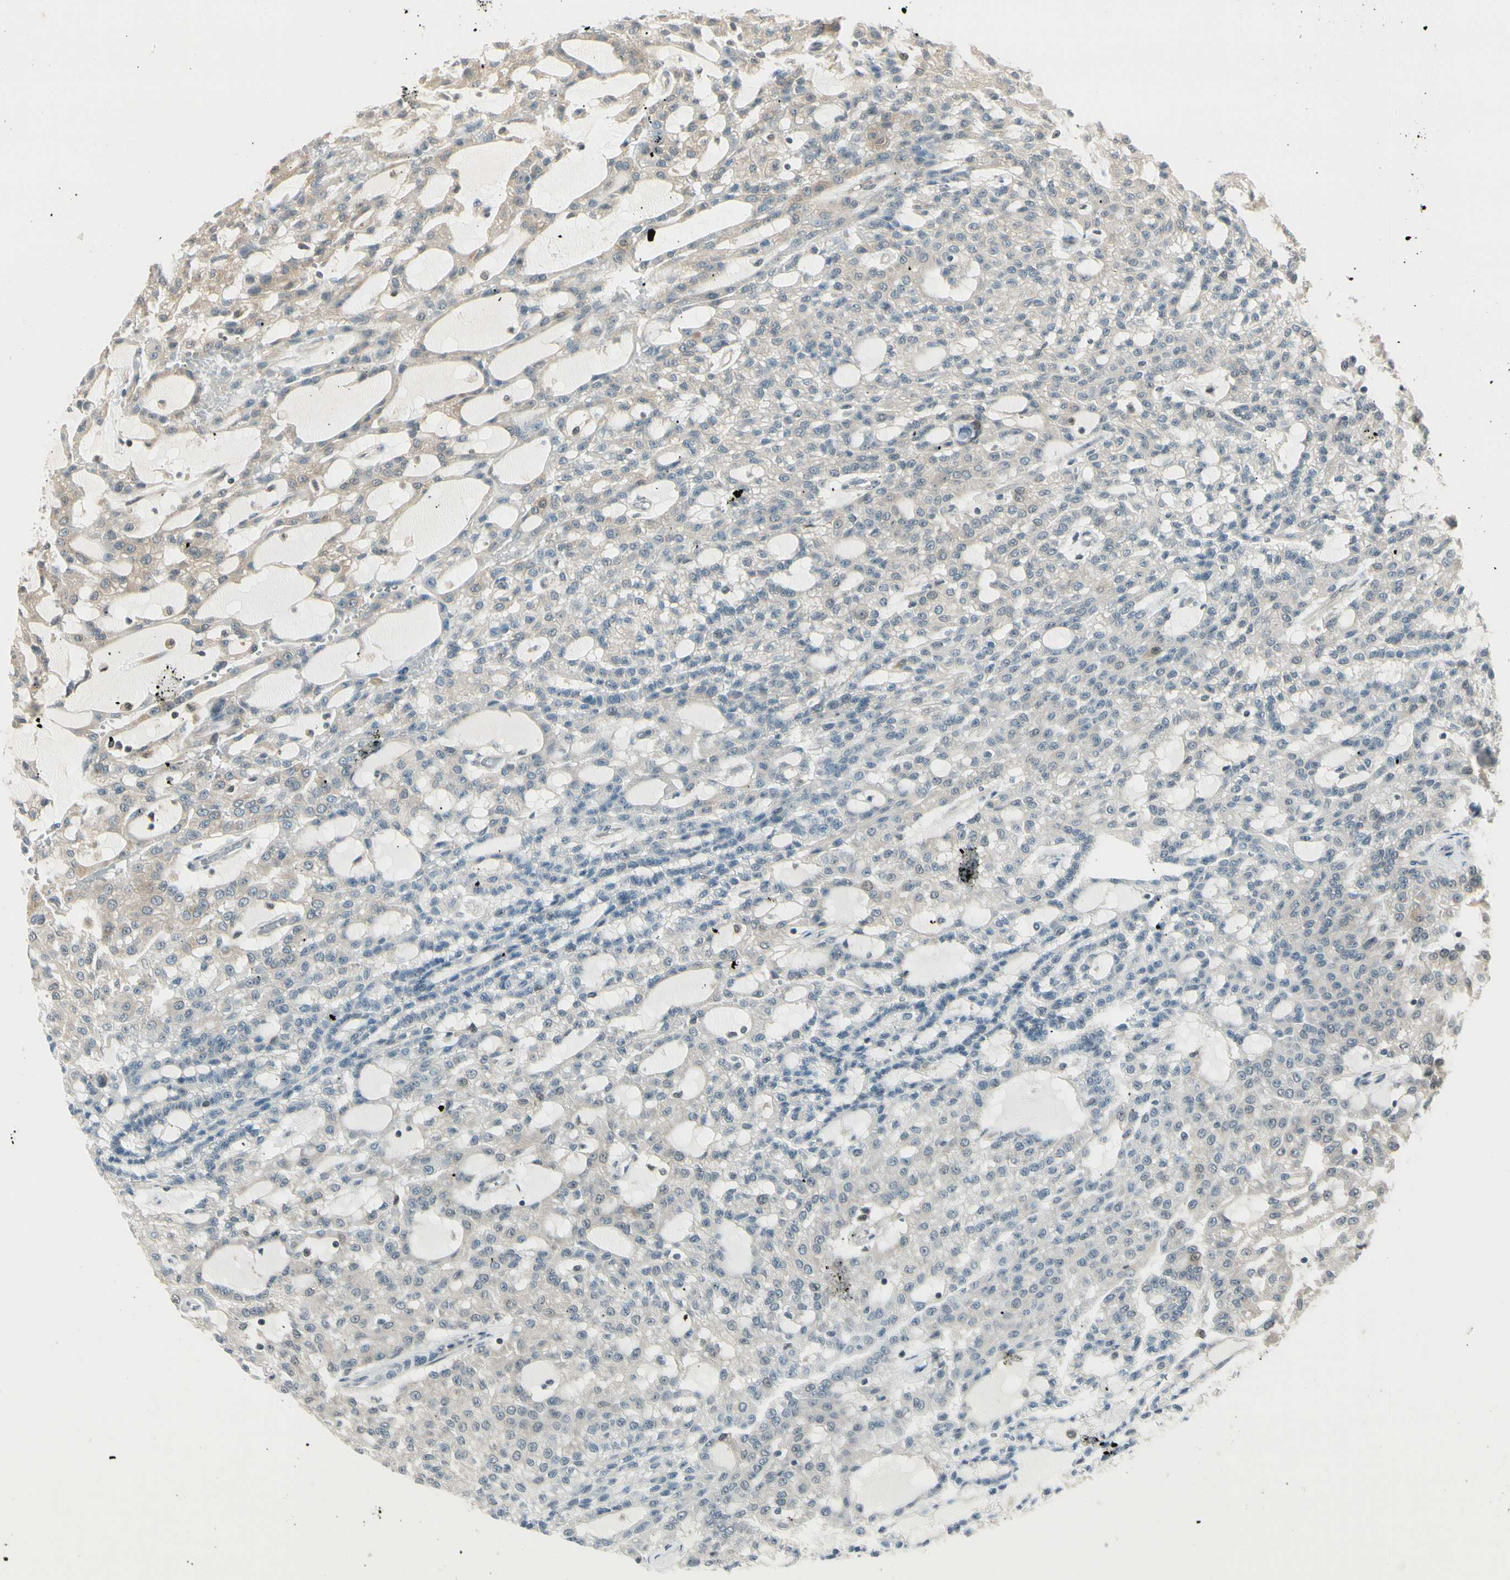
{"staining": {"intensity": "negative", "quantity": "none", "location": "none"}, "tissue": "renal cancer", "cell_type": "Tumor cells", "image_type": "cancer", "snomed": [{"axis": "morphology", "description": "Adenocarcinoma, NOS"}, {"axis": "topography", "description": "Kidney"}], "caption": "Immunohistochemistry of renal adenocarcinoma shows no expression in tumor cells. (Immunohistochemistry, brightfield microscopy, high magnification).", "gene": "IPO5", "patient": {"sex": "male", "age": 63}}